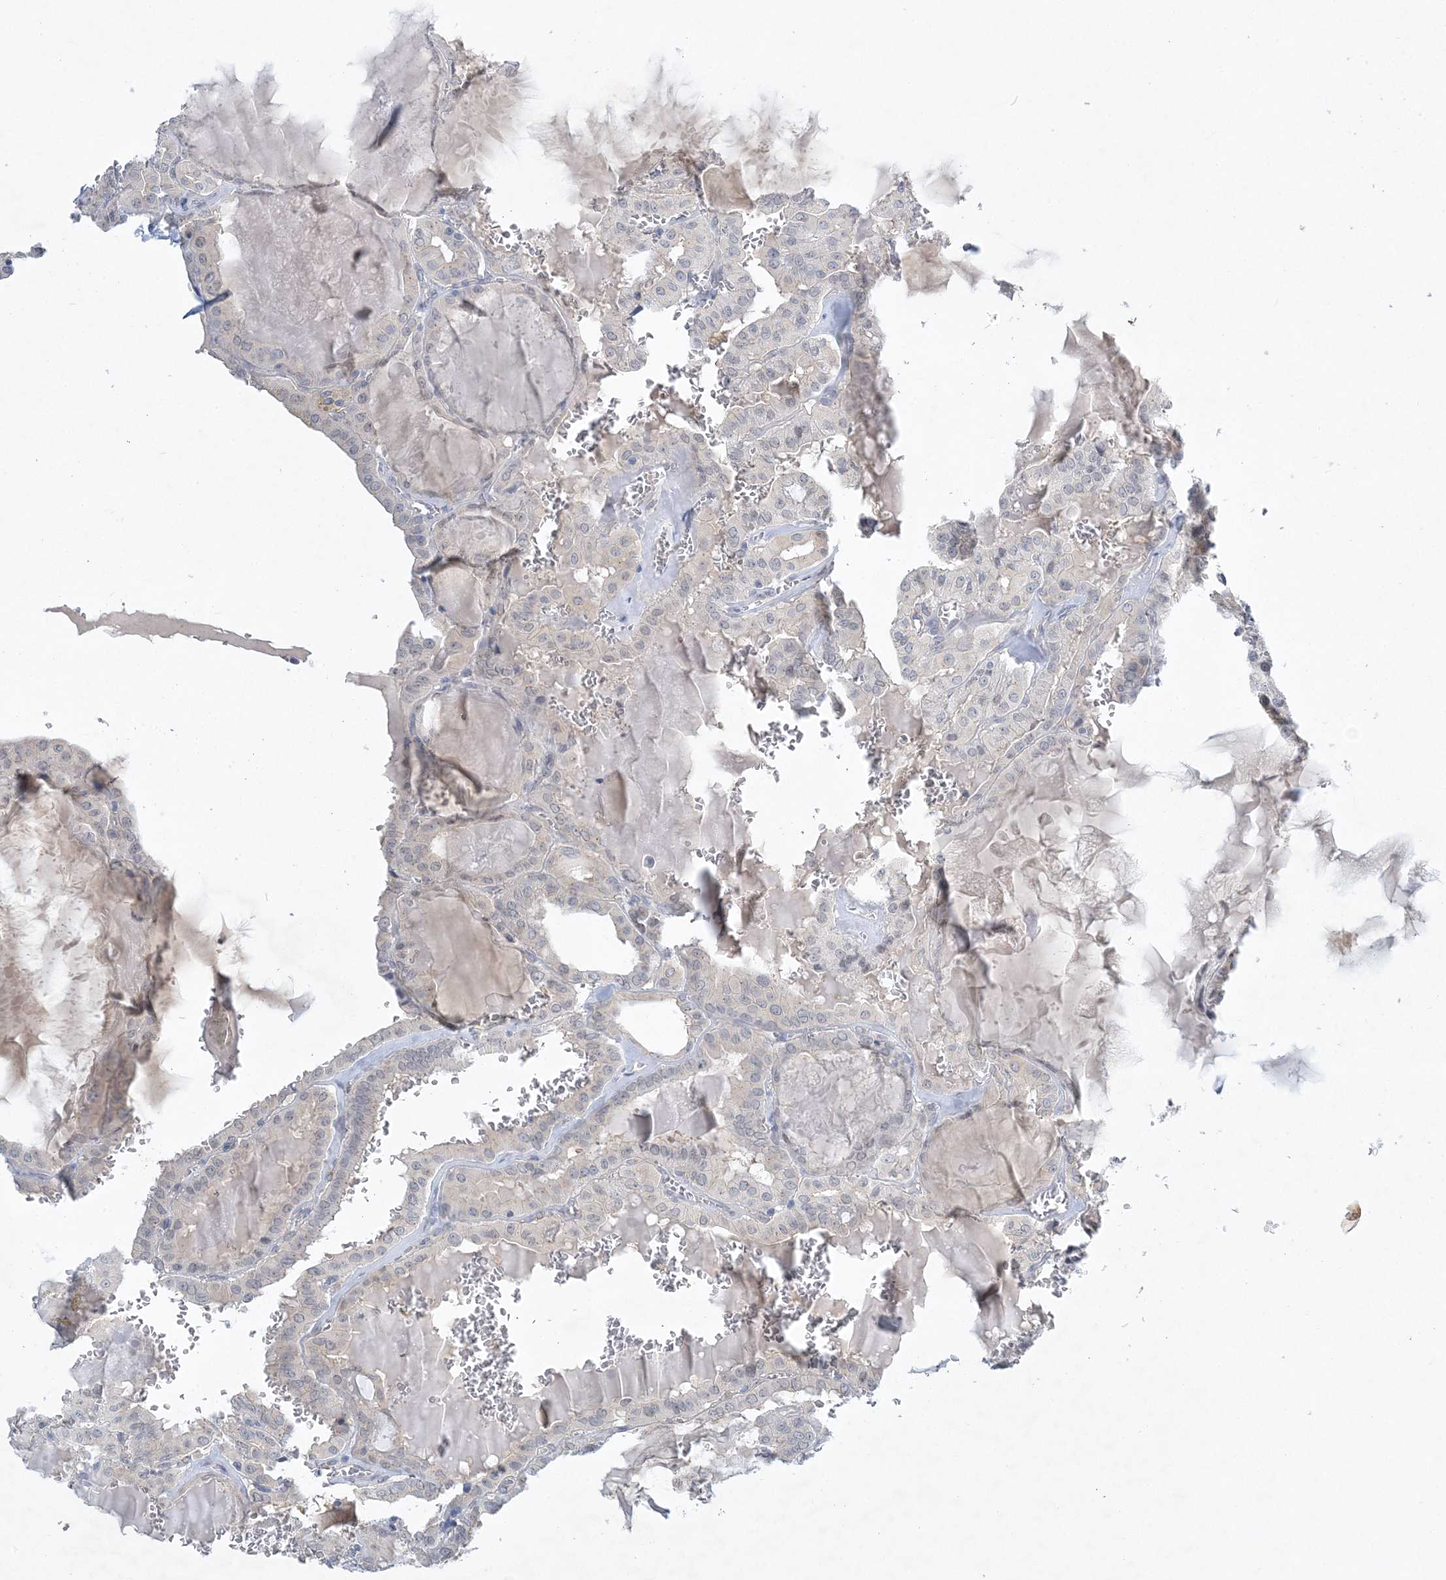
{"staining": {"intensity": "negative", "quantity": "none", "location": "none"}, "tissue": "thyroid cancer", "cell_type": "Tumor cells", "image_type": "cancer", "snomed": [{"axis": "morphology", "description": "Papillary adenocarcinoma, NOS"}, {"axis": "topography", "description": "Thyroid gland"}], "caption": "DAB (3,3'-diaminobenzidine) immunohistochemical staining of thyroid cancer (papillary adenocarcinoma) displays no significant positivity in tumor cells.", "gene": "ANKRD35", "patient": {"sex": "male", "age": 52}}